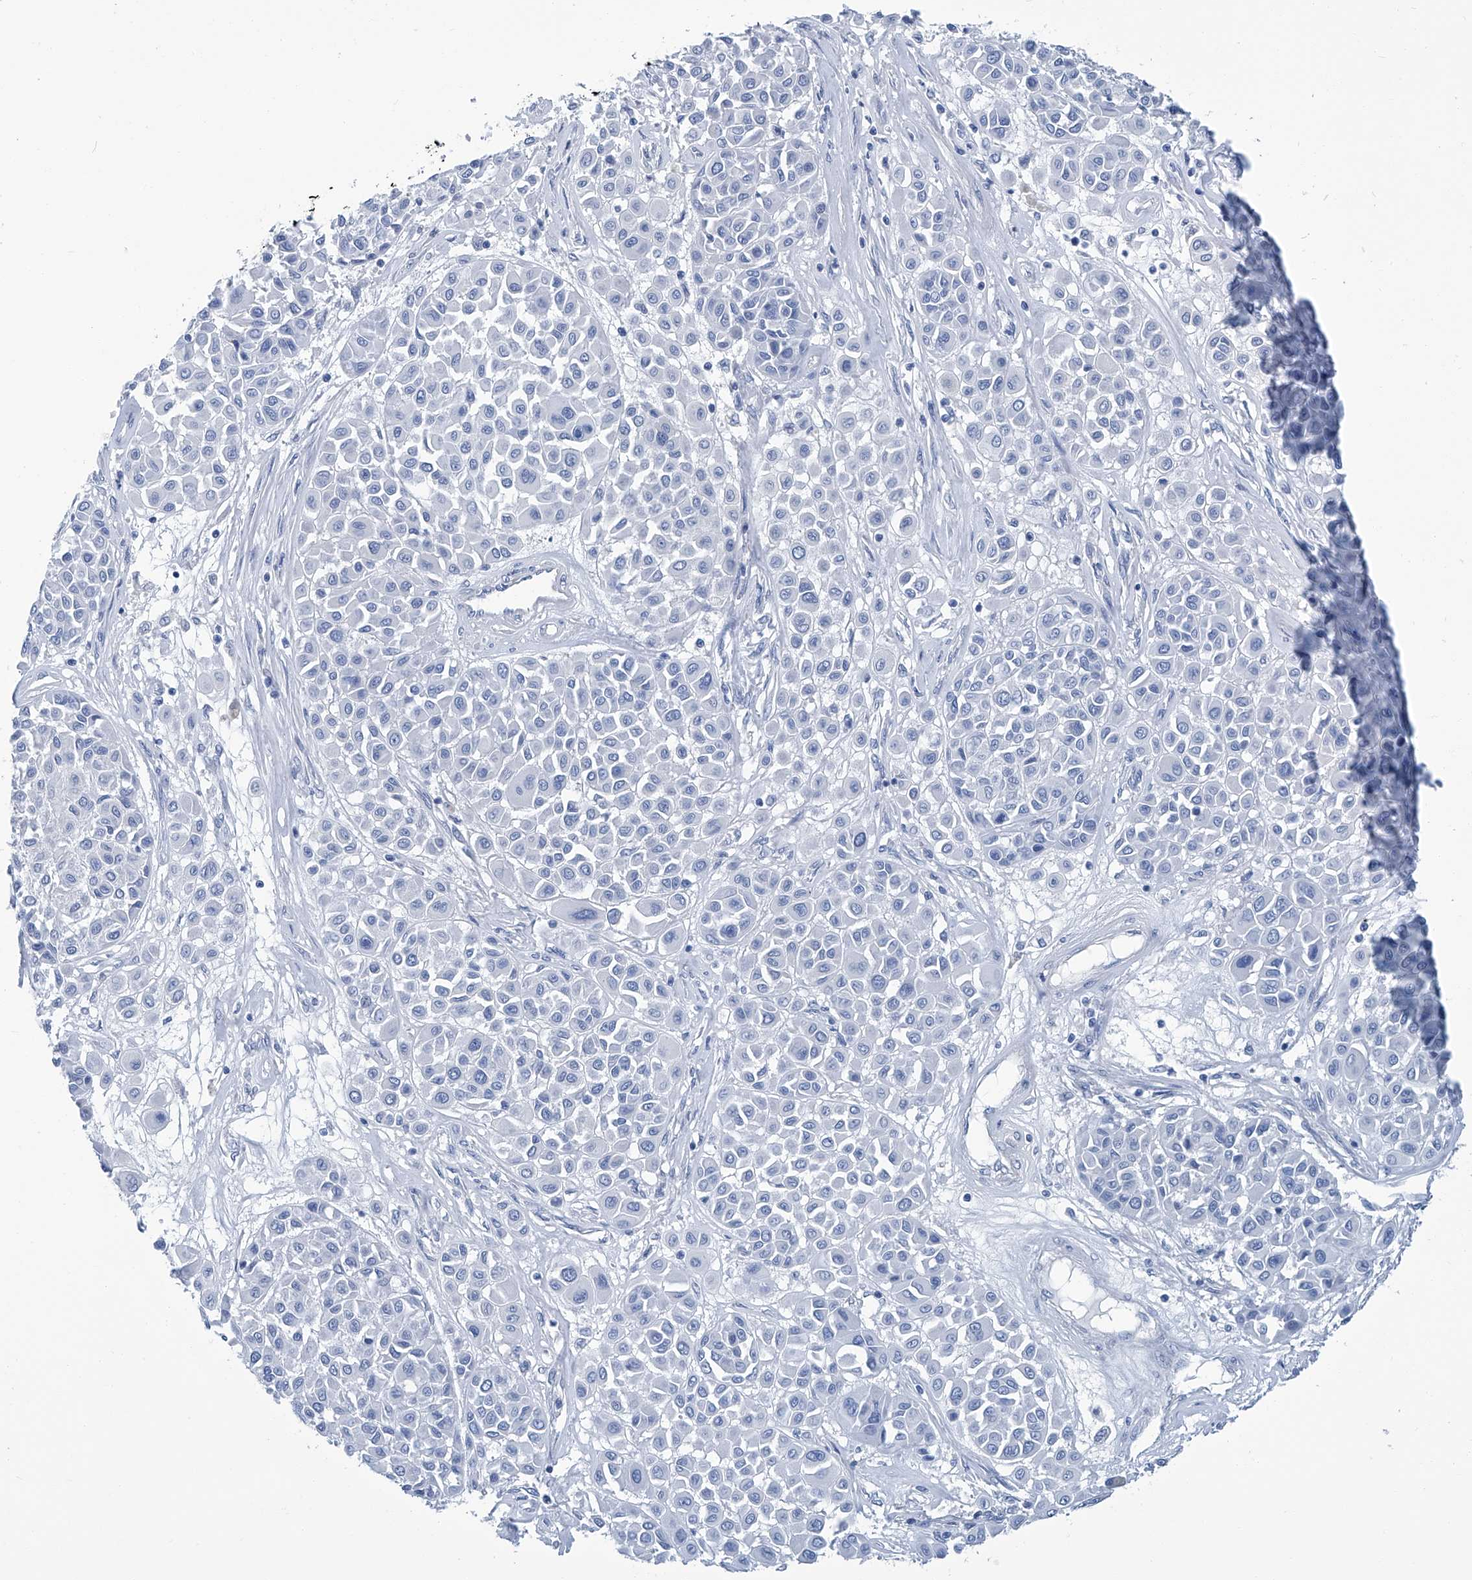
{"staining": {"intensity": "negative", "quantity": "none", "location": "none"}, "tissue": "melanoma", "cell_type": "Tumor cells", "image_type": "cancer", "snomed": [{"axis": "morphology", "description": "Malignant melanoma, Metastatic site"}, {"axis": "topography", "description": "Soft tissue"}], "caption": "This is an immunohistochemistry photomicrograph of malignant melanoma (metastatic site). There is no positivity in tumor cells.", "gene": "PFKL", "patient": {"sex": "male", "age": 41}}